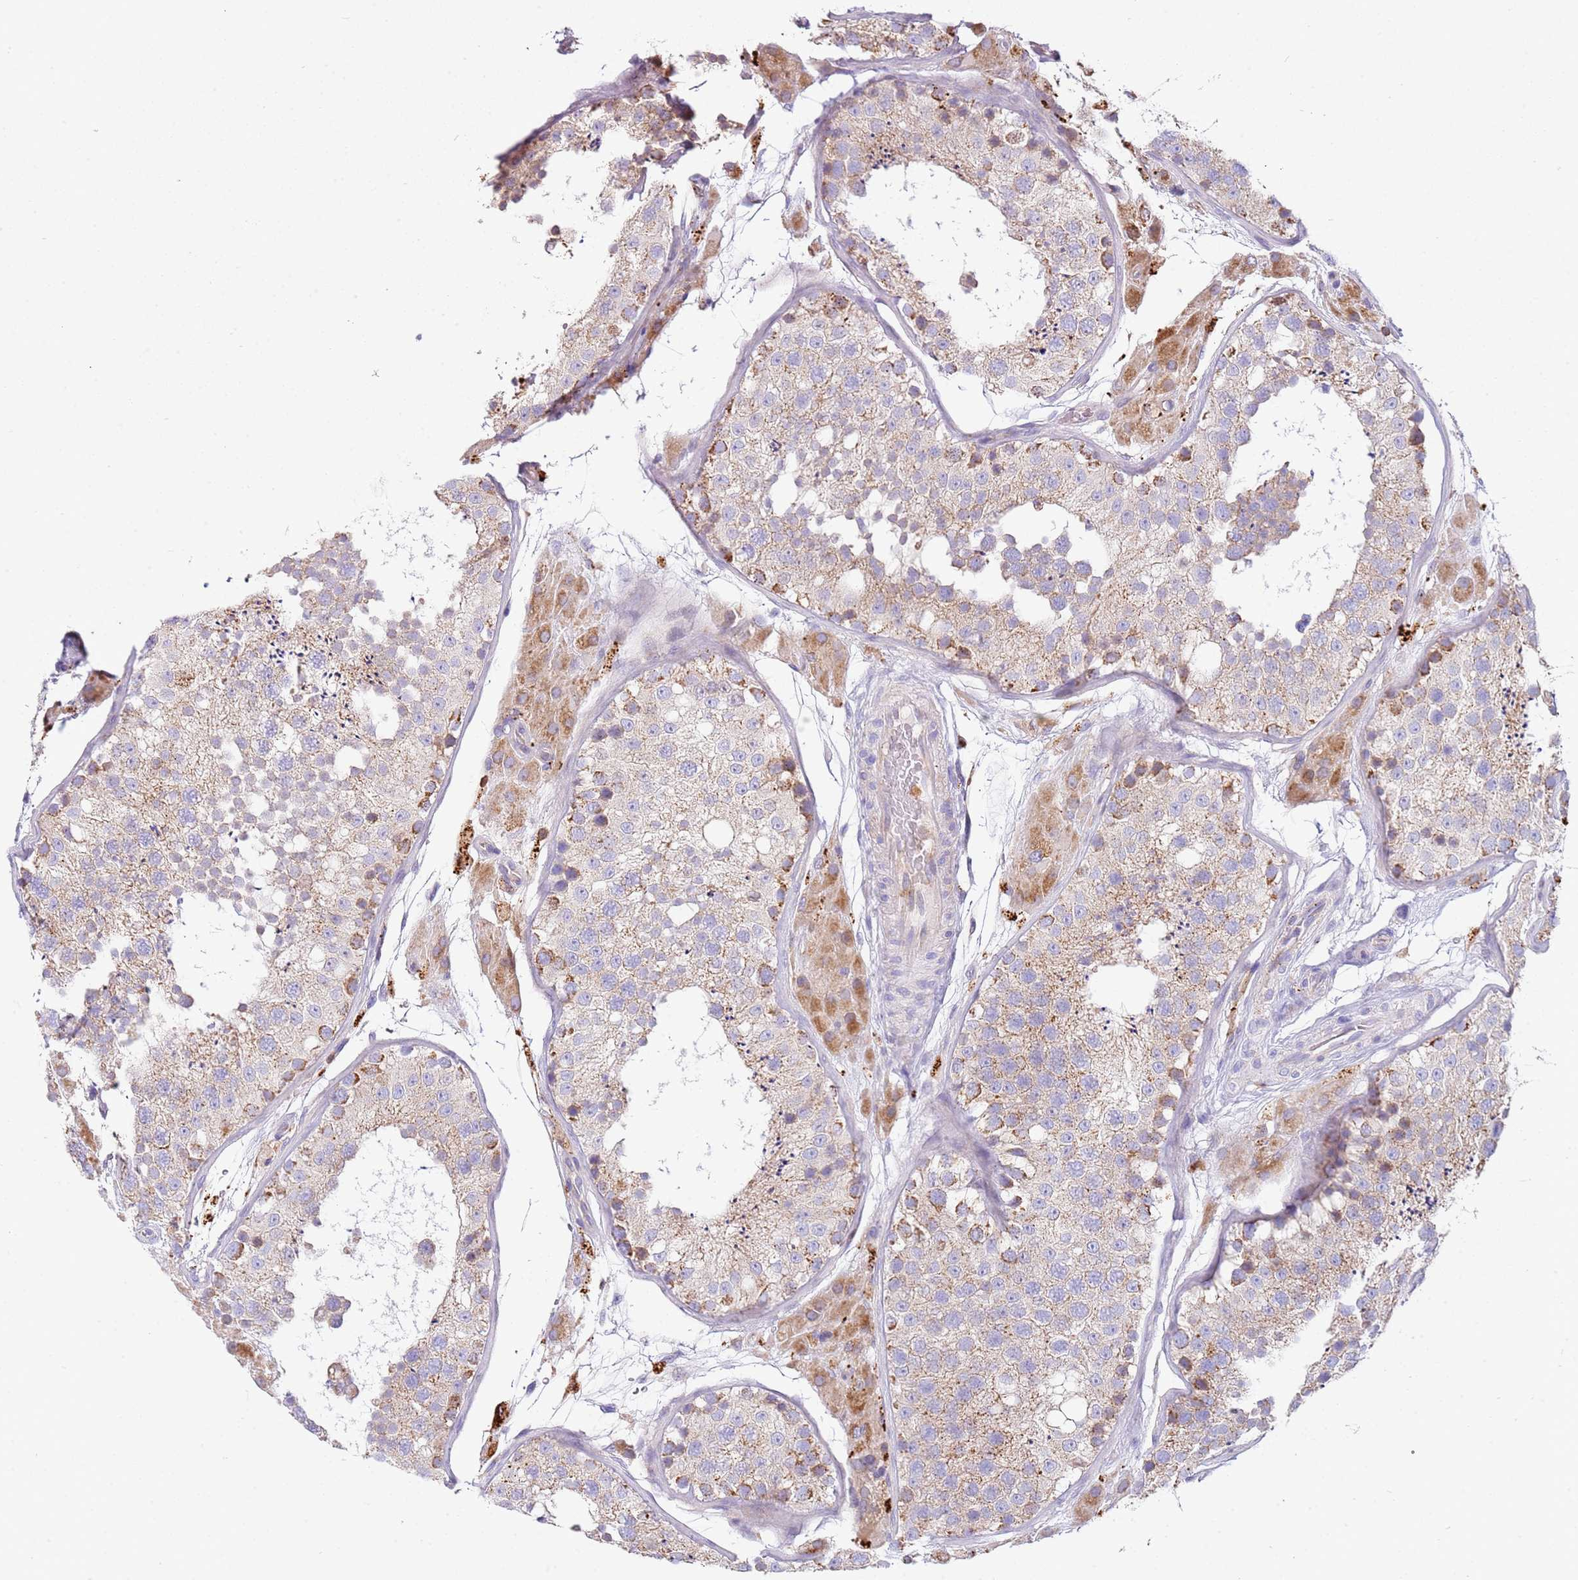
{"staining": {"intensity": "moderate", "quantity": "<25%", "location": "cytoplasmic/membranous"}, "tissue": "testis", "cell_type": "Cells in seminiferous ducts", "image_type": "normal", "snomed": [{"axis": "morphology", "description": "Normal tissue, NOS"}, {"axis": "topography", "description": "Testis"}], "caption": "Protein analysis of benign testis reveals moderate cytoplasmic/membranous expression in about <25% of cells in seminiferous ducts.", "gene": "TTPAL", "patient": {"sex": "male", "age": 26}}